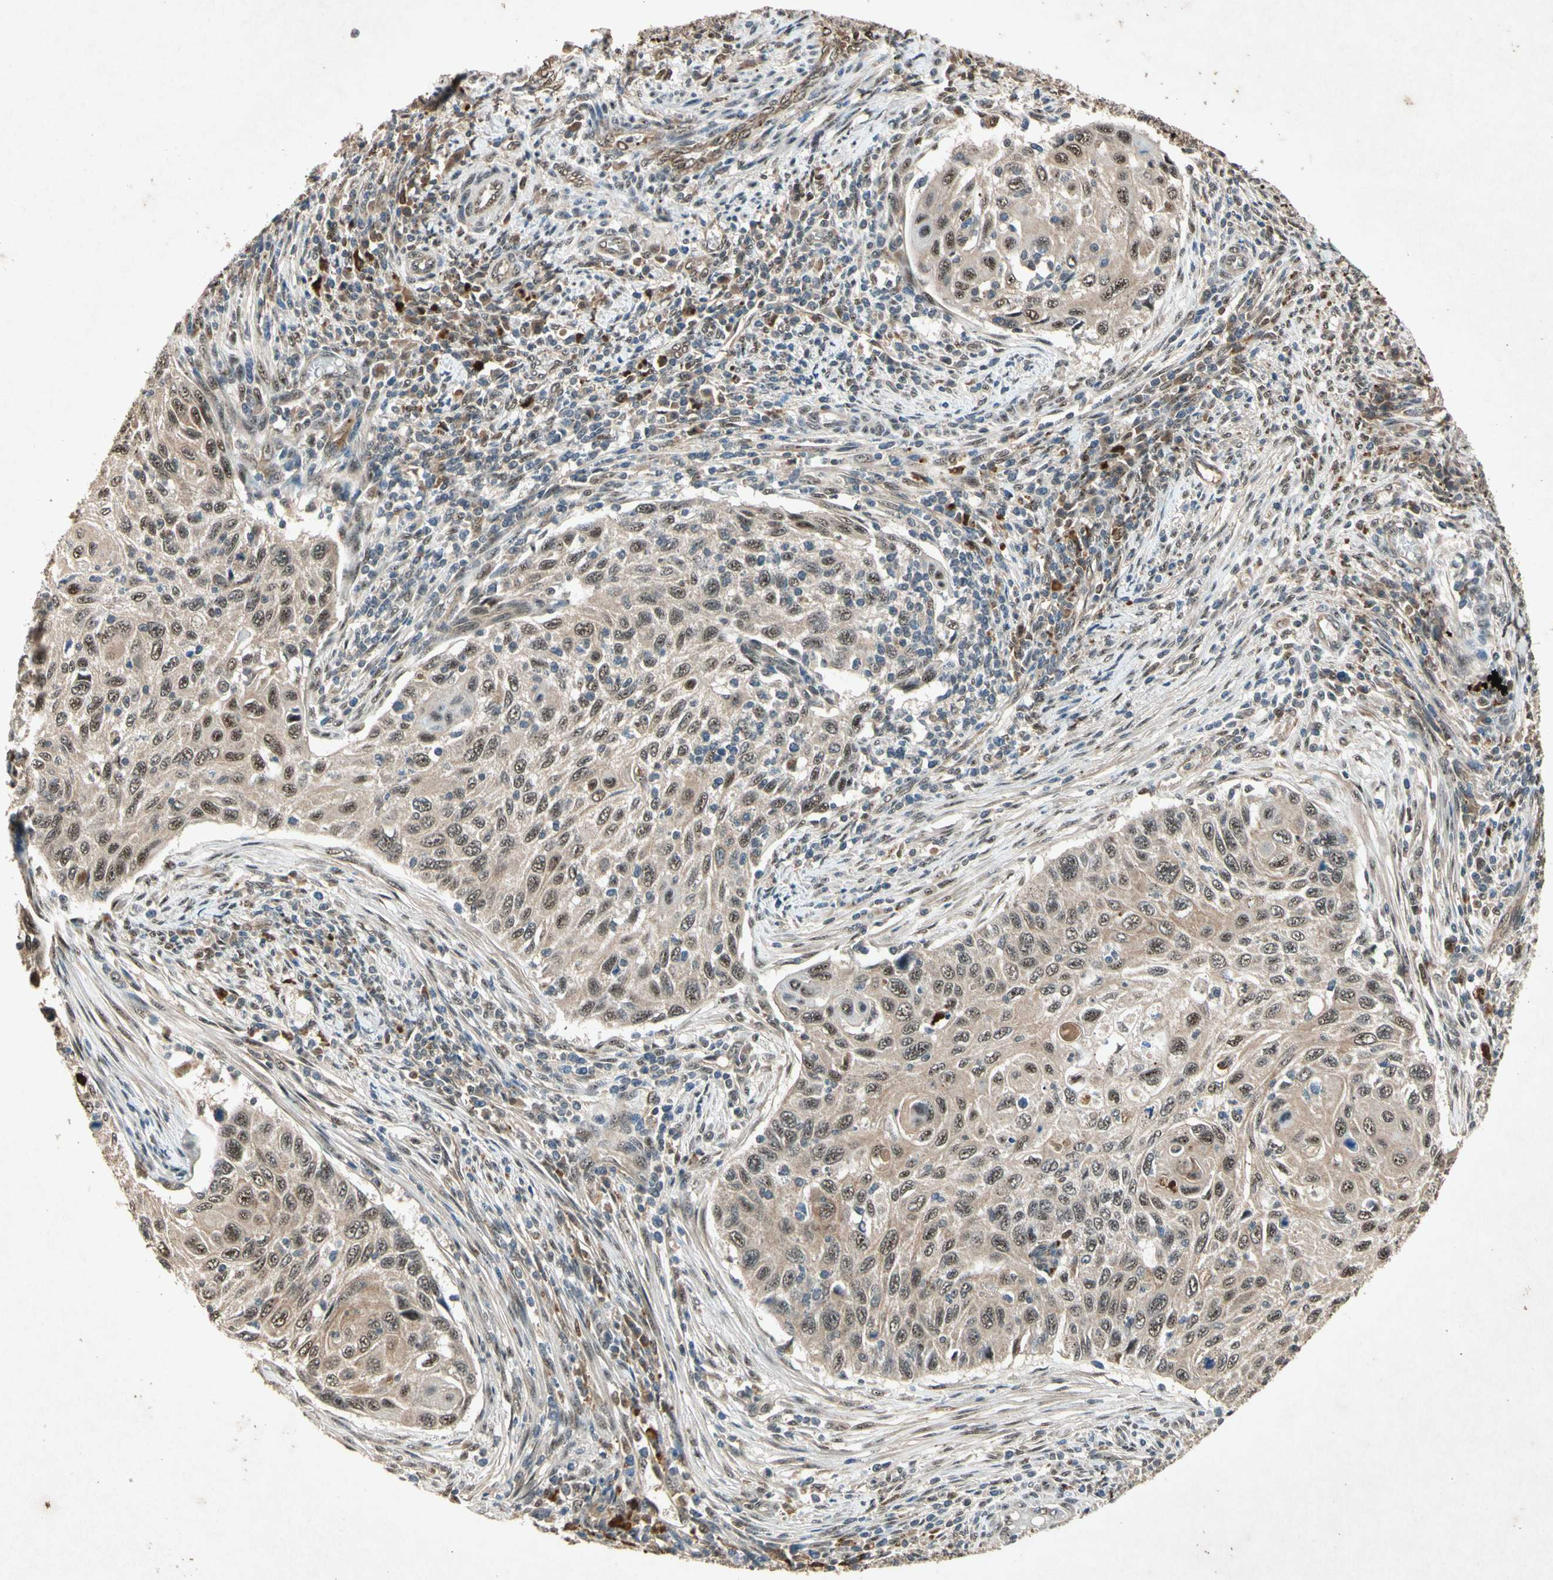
{"staining": {"intensity": "moderate", "quantity": ">75%", "location": "cytoplasmic/membranous,nuclear"}, "tissue": "cervical cancer", "cell_type": "Tumor cells", "image_type": "cancer", "snomed": [{"axis": "morphology", "description": "Squamous cell carcinoma, NOS"}, {"axis": "topography", "description": "Cervix"}], "caption": "Immunohistochemistry (DAB (3,3'-diaminobenzidine)) staining of squamous cell carcinoma (cervical) exhibits moderate cytoplasmic/membranous and nuclear protein expression in about >75% of tumor cells.", "gene": "PML", "patient": {"sex": "female", "age": 70}}